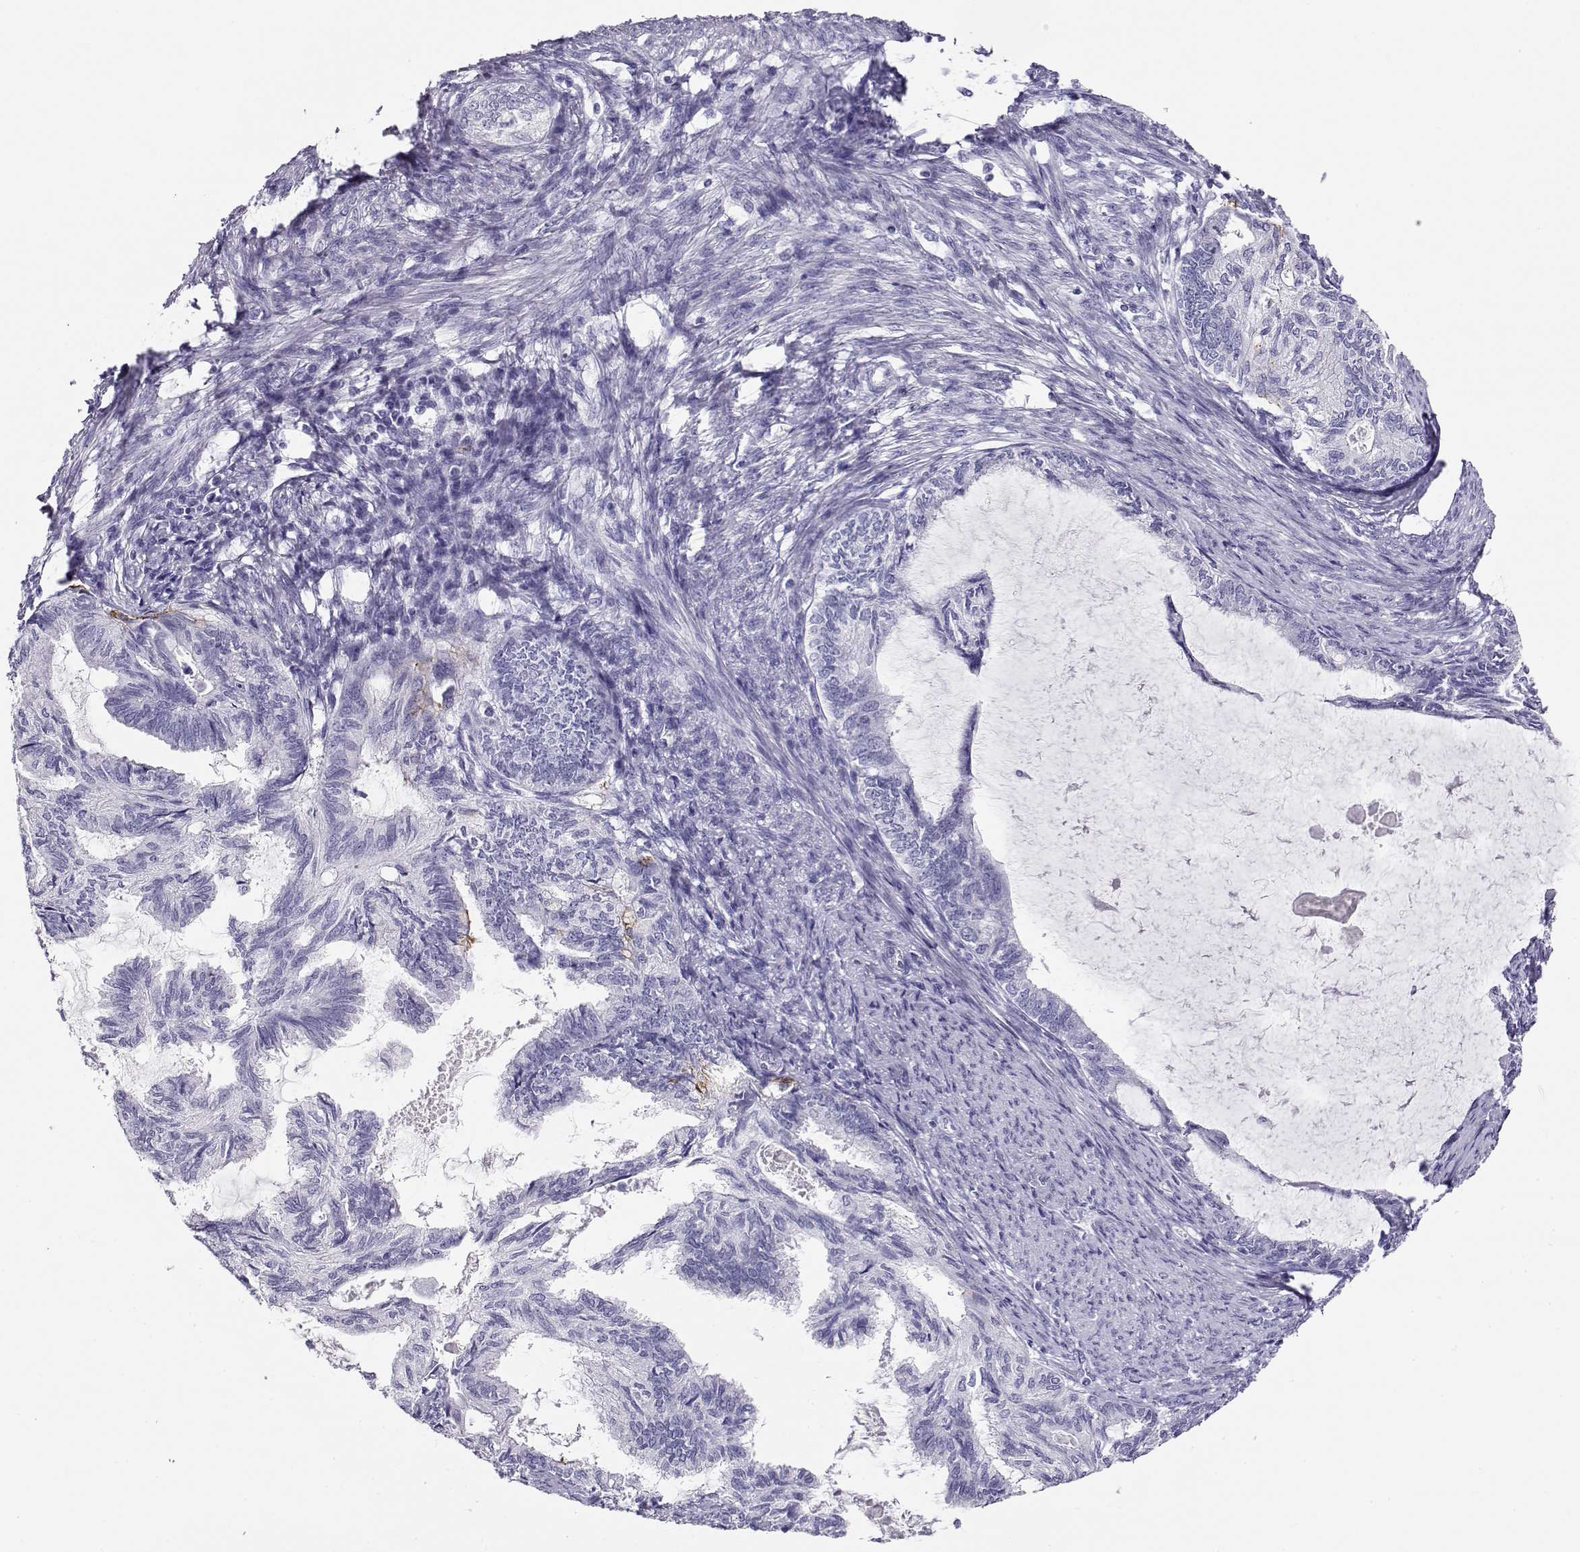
{"staining": {"intensity": "negative", "quantity": "none", "location": "none"}, "tissue": "endometrial cancer", "cell_type": "Tumor cells", "image_type": "cancer", "snomed": [{"axis": "morphology", "description": "Adenocarcinoma, NOS"}, {"axis": "topography", "description": "Endometrium"}], "caption": "The immunohistochemistry histopathology image has no significant staining in tumor cells of adenocarcinoma (endometrial) tissue.", "gene": "CRX", "patient": {"sex": "female", "age": 86}}